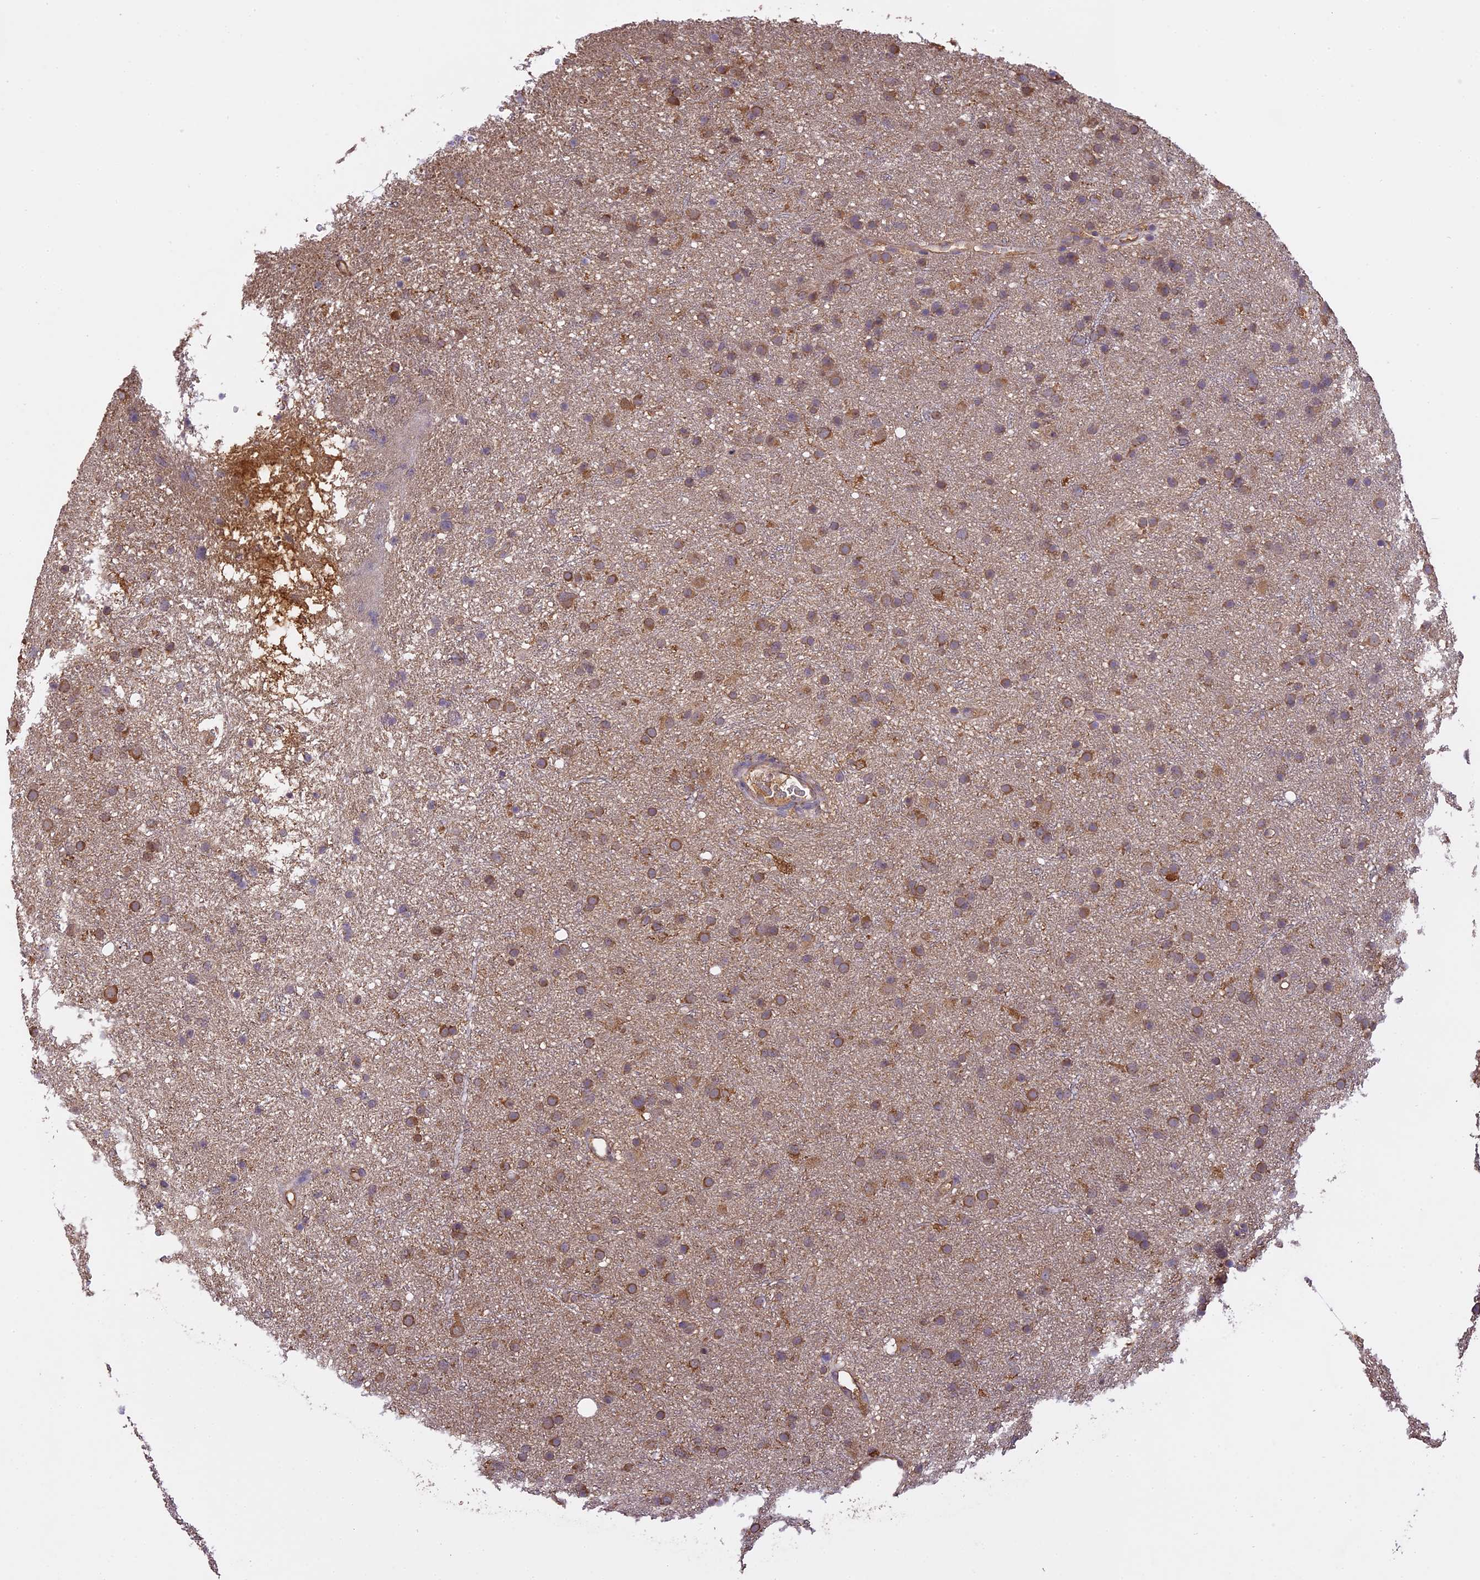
{"staining": {"intensity": "moderate", "quantity": ">75%", "location": "cytoplasmic/membranous"}, "tissue": "glioma", "cell_type": "Tumor cells", "image_type": "cancer", "snomed": [{"axis": "morphology", "description": "Glioma, malignant, Low grade"}, {"axis": "topography", "description": "Cerebral cortex"}], "caption": "A brown stain highlights moderate cytoplasmic/membranous positivity of a protein in glioma tumor cells. (DAB = brown stain, brightfield microscopy at high magnification).", "gene": "ARHGAP19", "patient": {"sex": "female", "age": 39}}